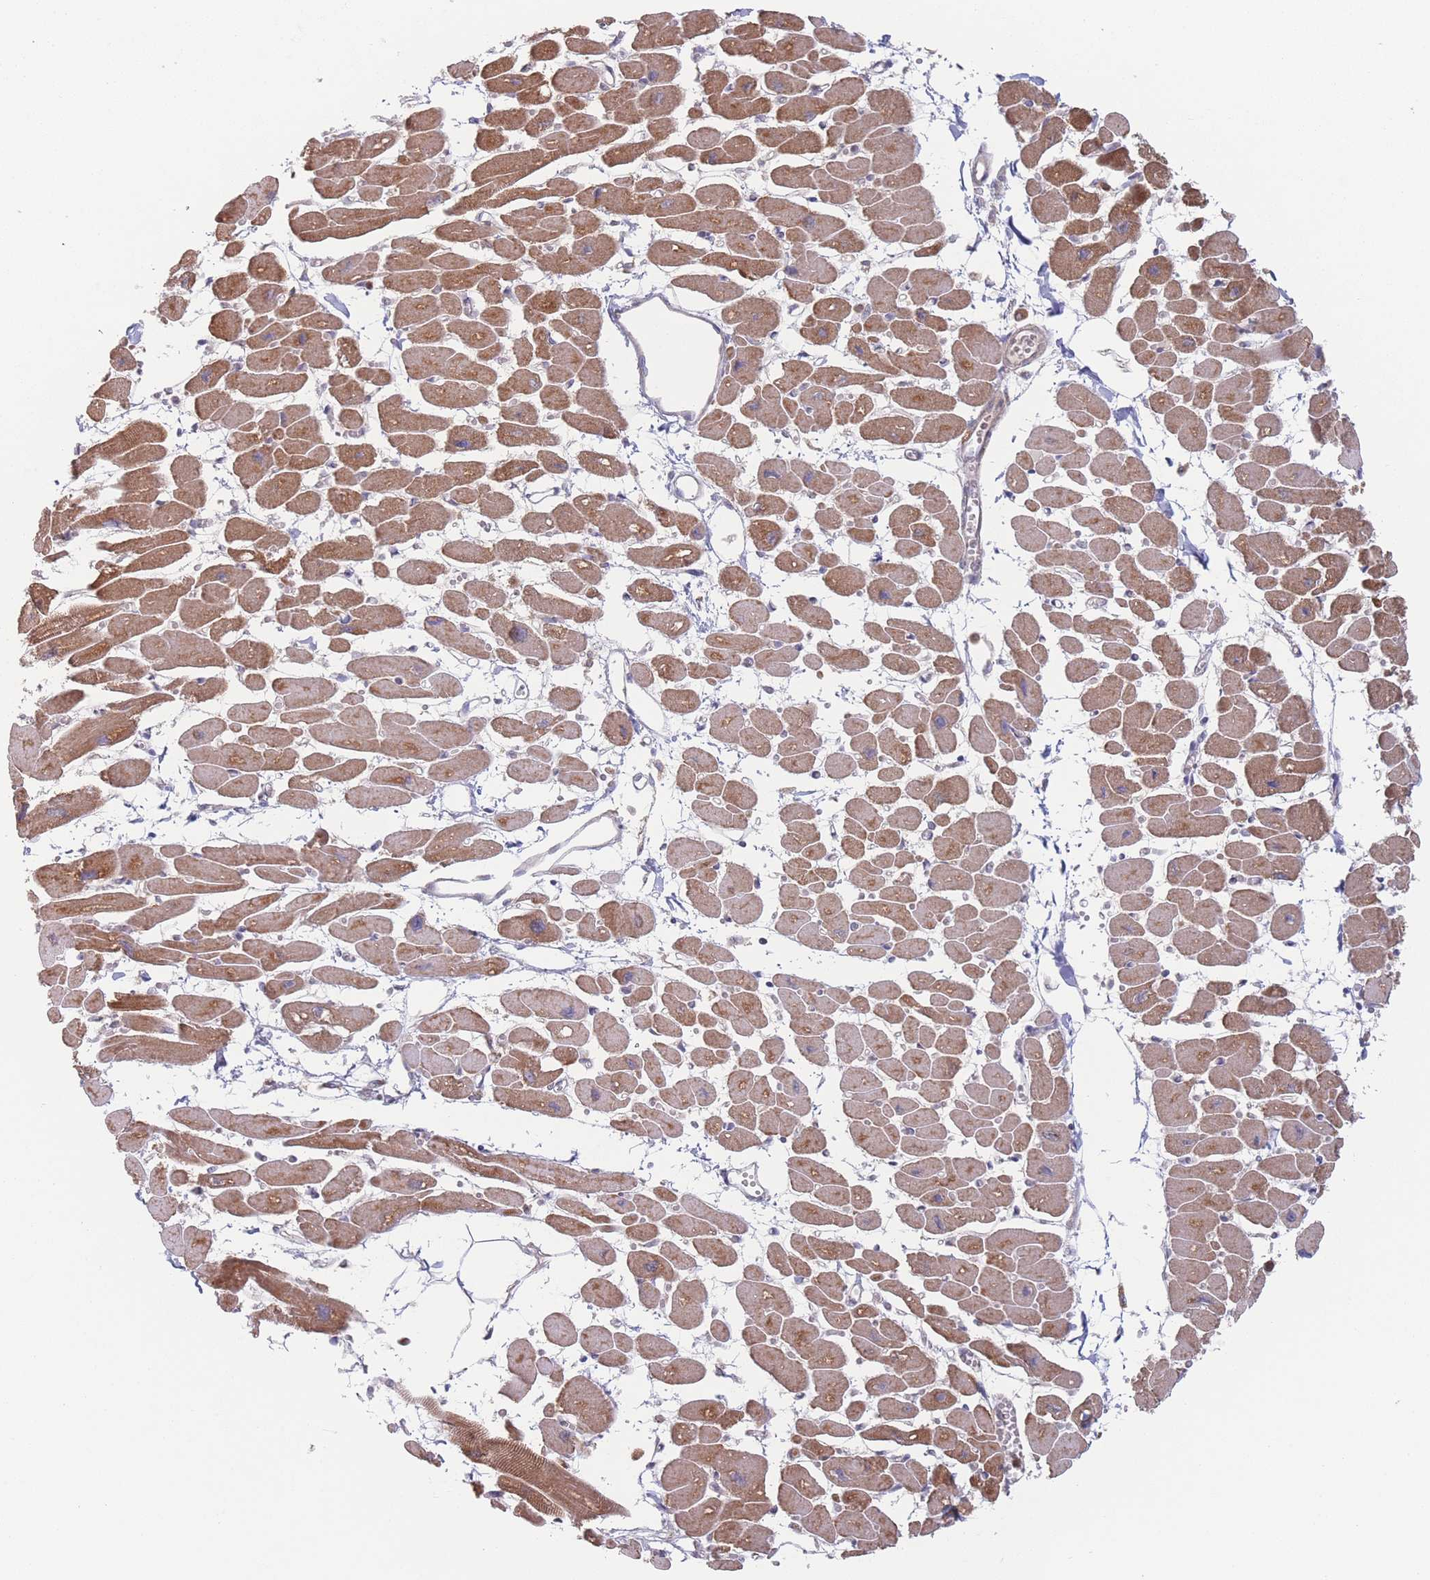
{"staining": {"intensity": "moderate", "quantity": ">75%", "location": "cytoplasmic/membranous"}, "tissue": "heart muscle", "cell_type": "Cardiomyocytes", "image_type": "normal", "snomed": [{"axis": "morphology", "description": "Normal tissue, NOS"}, {"axis": "topography", "description": "Heart"}], "caption": "About >75% of cardiomyocytes in benign human heart muscle show moderate cytoplasmic/membranous protein expression as visualized by brown immunohistochemical staining.", "gene": "PPM1A", "patient": {"sex": "female", "age": 54}}